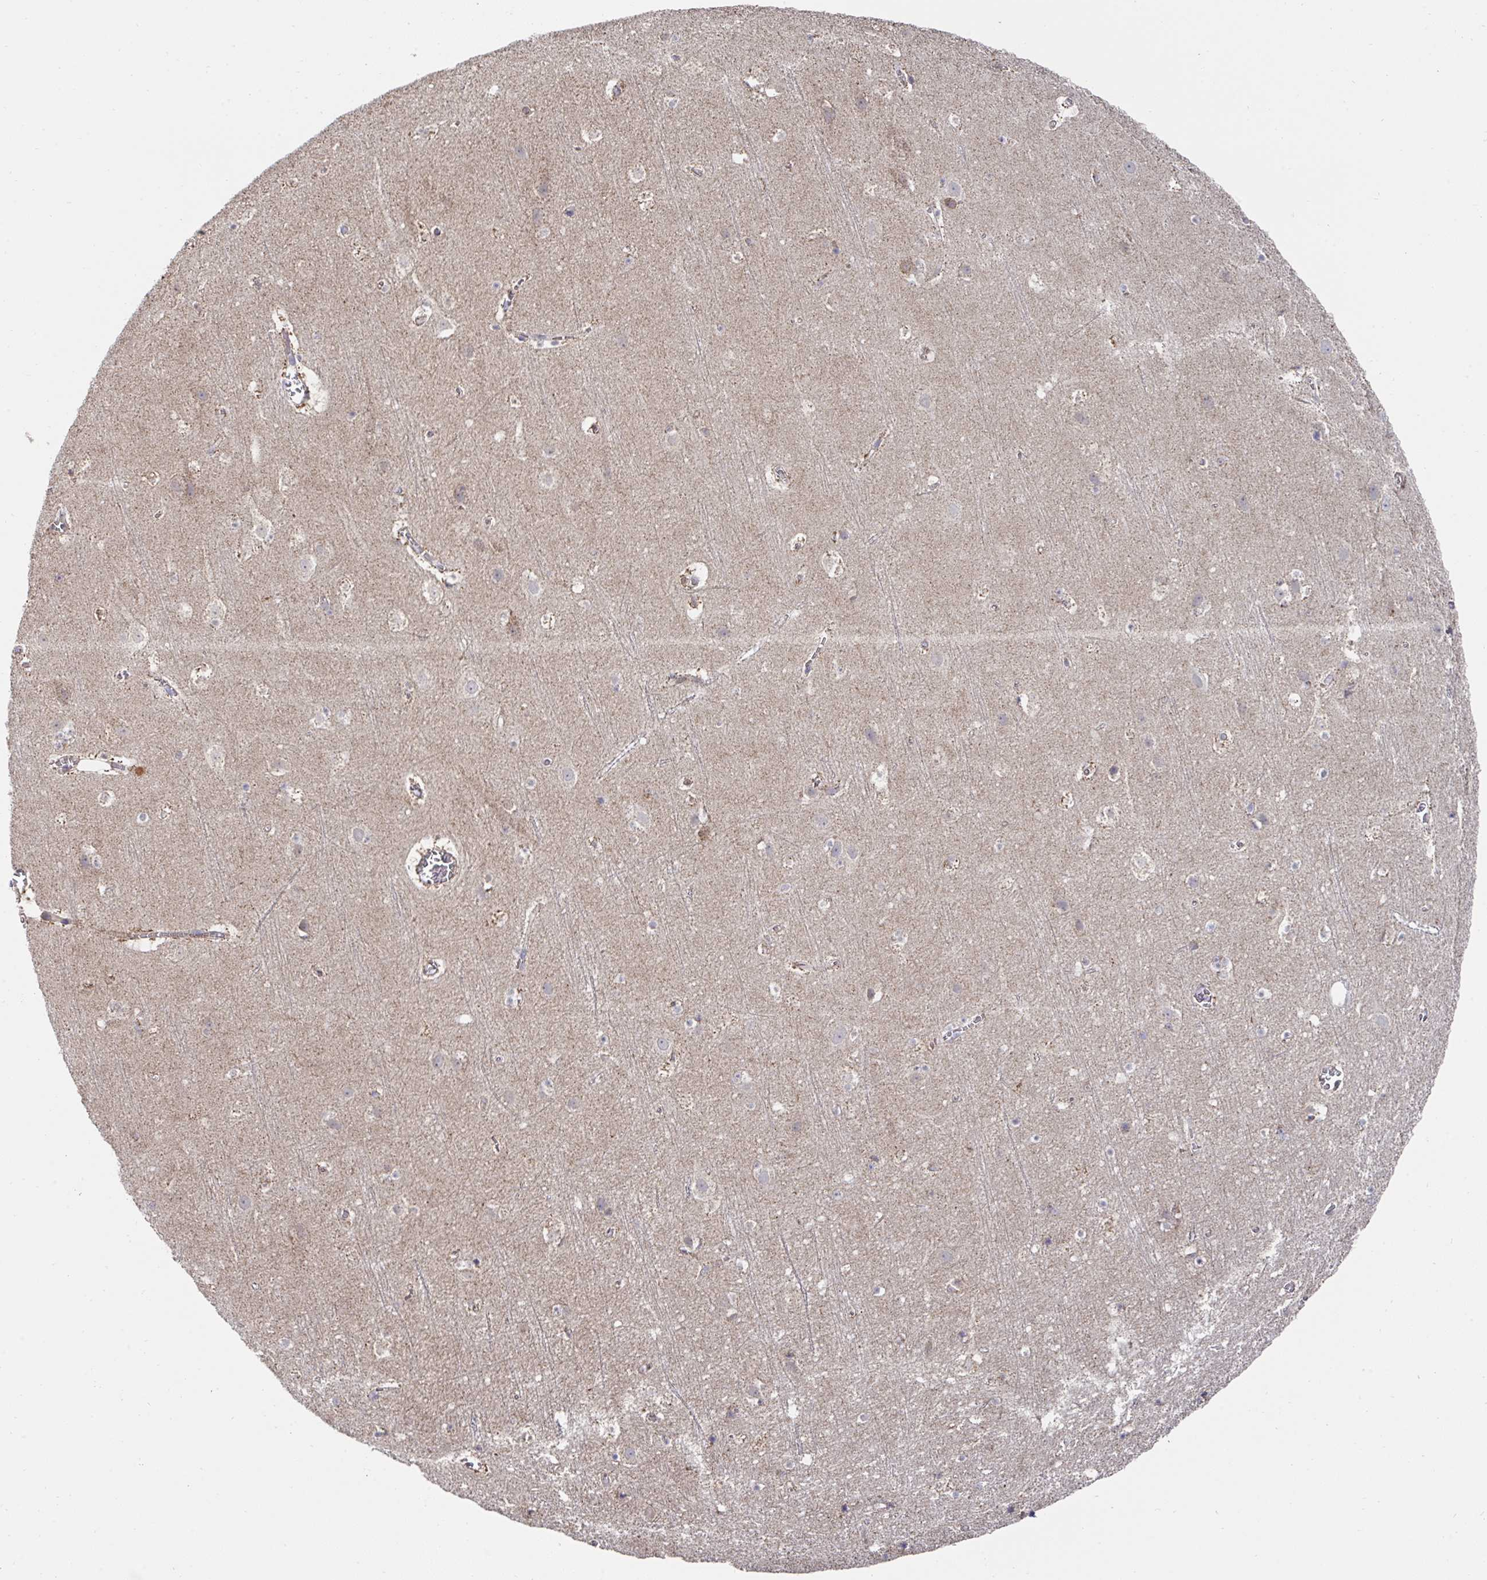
{"staining": {"intensity": "weak", "quantity": ">75%", "location": "cytoplasmic/membranous"}, "tissue": "cerebral cortex", "cell_type": "Endothelial cells", "image_type": "normal", "snomed": [{"axis": "morphology", "description": "Normal tissue, NOS"}, {"axis": "topography", "description": "Cerebral cortex"}], "caption": "Brown immunohistochemical staining in normal human cerebral cortex exhibits weak cytoplasmic/membranous expression in about >75% of endothelial cells. (Brightfield microscopy of DAB IHC at high magnification).", "gene": "DZANK1", "patient": {"sex": "female", "age": 42}}